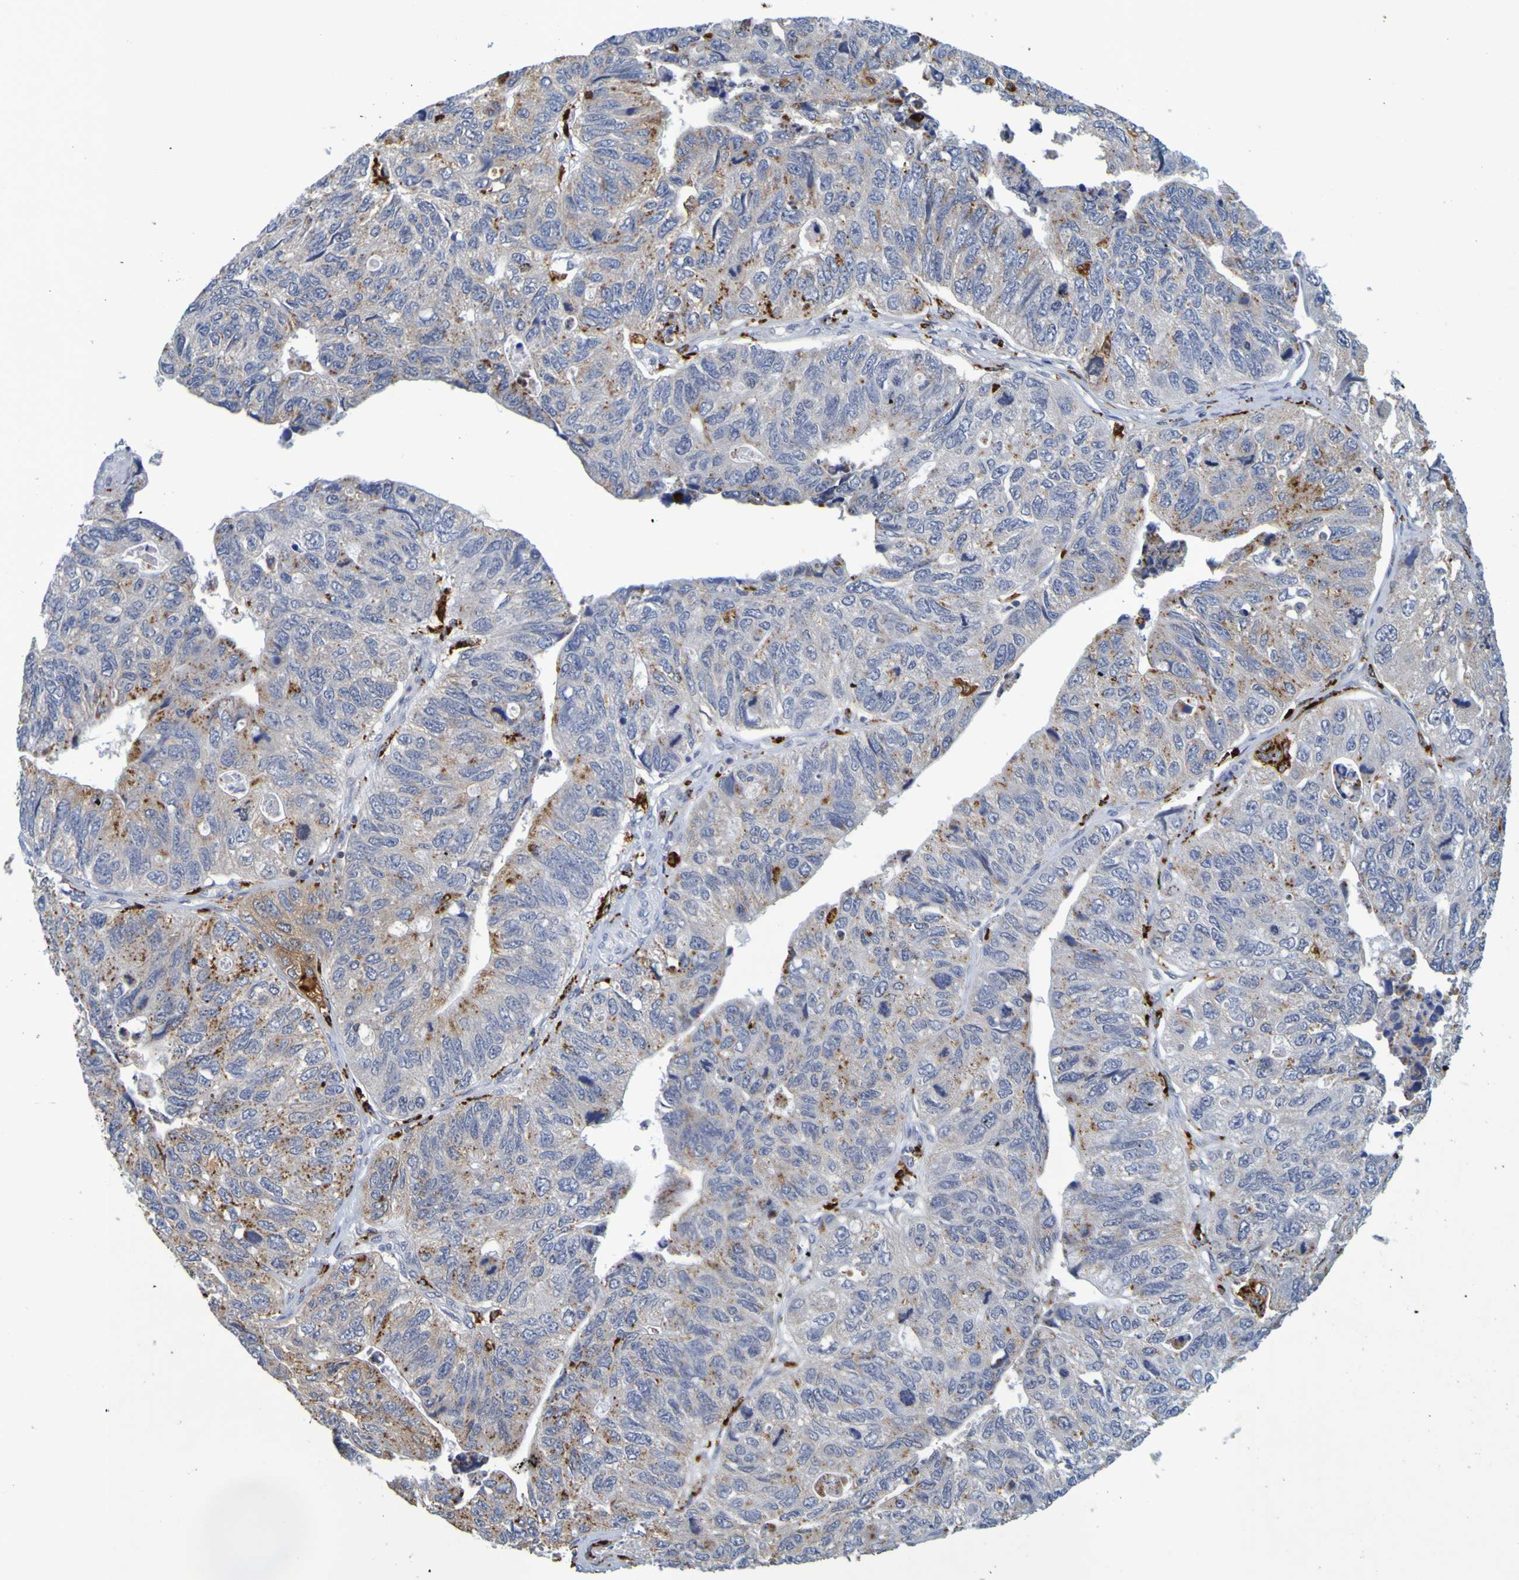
{"staining": {"intensity": "moderate", "quantity": "25%-75%", "location": "cytoplasmic/membranous"}, "tissue": "stomach cancer", "cell_type": "Tumor cells", "image_type": "cancer", "snomed": [{"axis": "morphology", "description": "Adenocarcinoma, NOS"}, {"axis": "topography", "description": "Stomach"}], "caption": "Stomach cancer (adenocarcinoma) was stained to show a protein in brown. There is medium levels of moderate cytoplasmic/membranous staining in approximately 25%-75% of tumor cells.", "gene": "TPH1", "patient": {"sex": "male", "age": 59}}